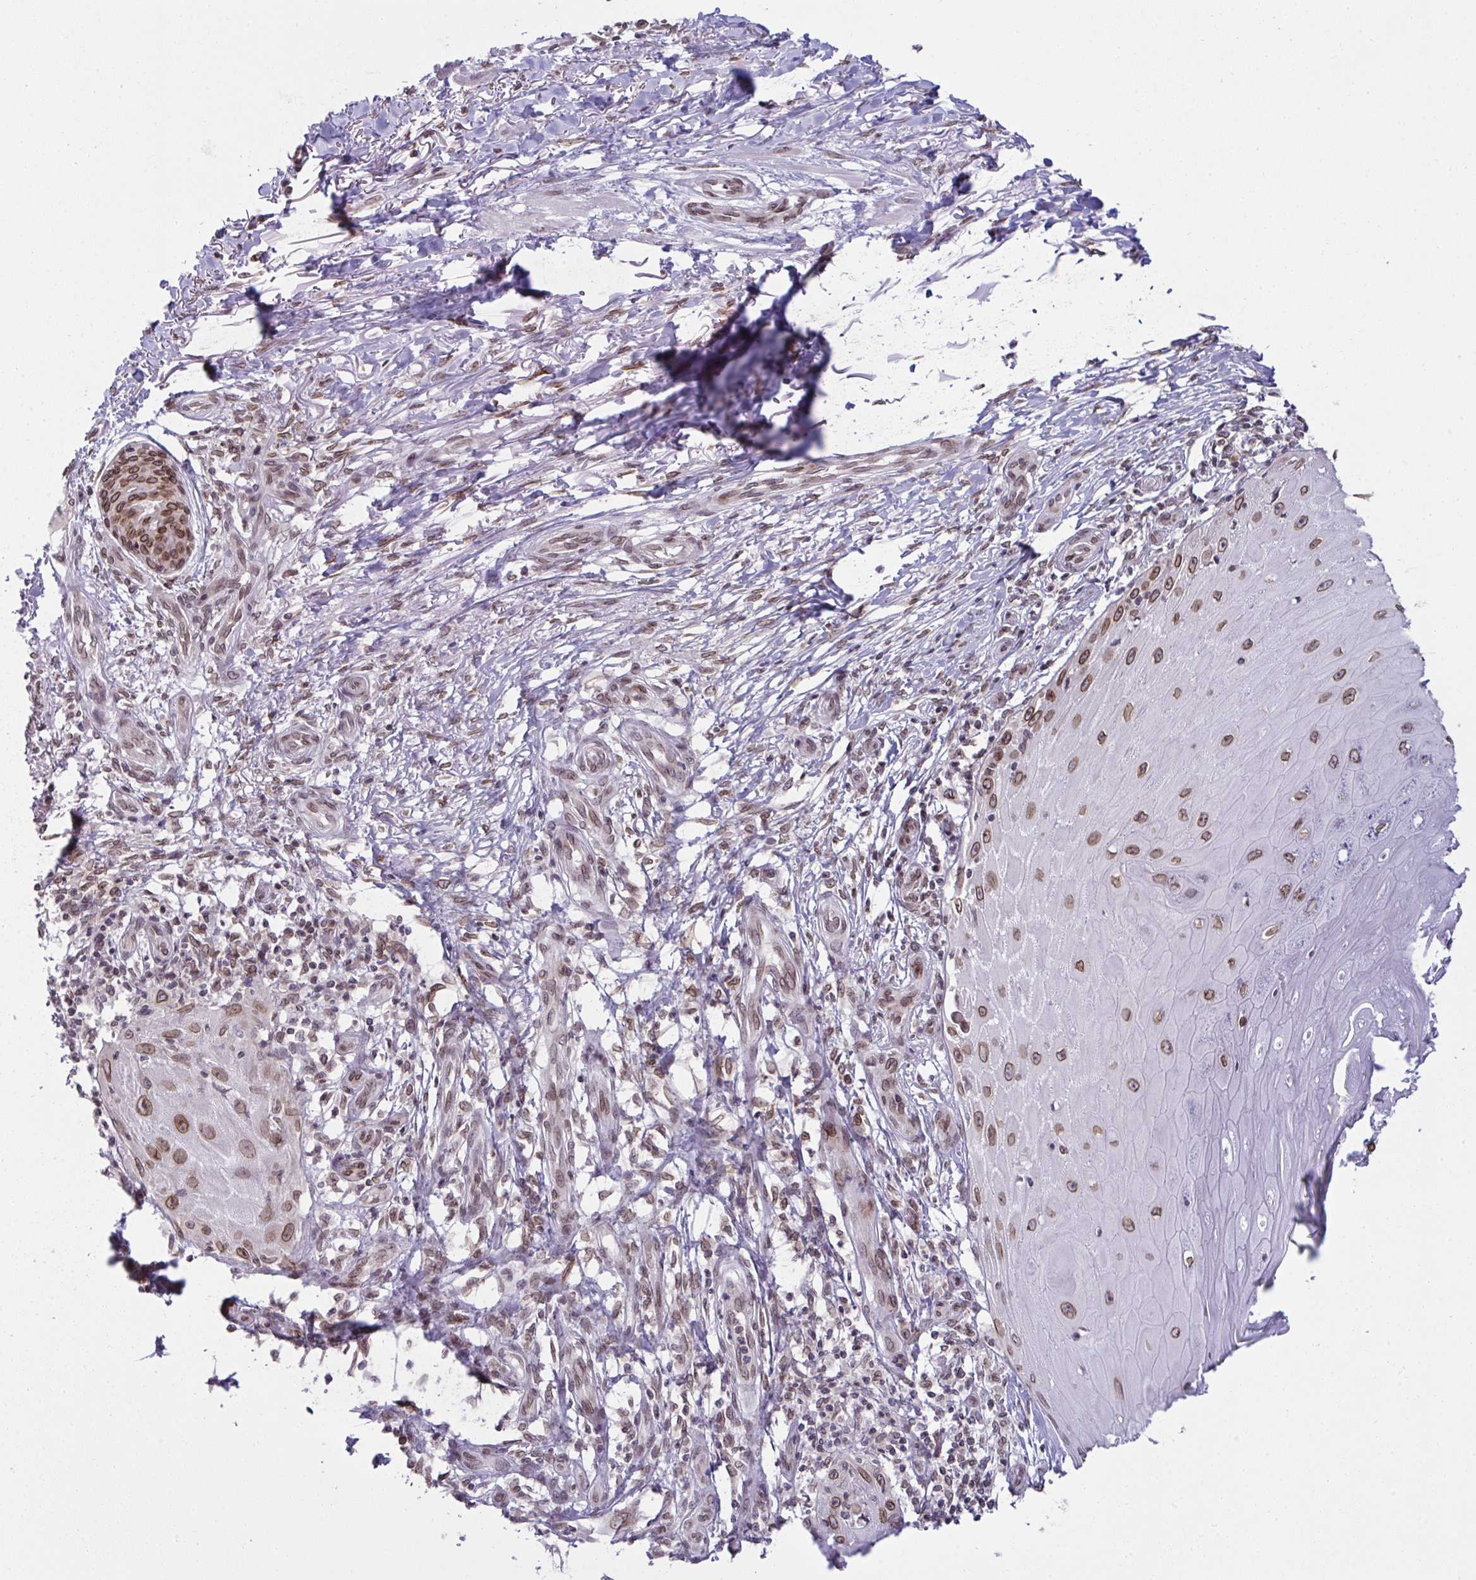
{"staining": {"intensity": "moderate", "quantity": ">75%", "location": "cytoplasmic/membranous,nuclear"}, "tissue": "skin cancer", "cell_type": "Tumor cells", "image_type": "cancer", "snomed": [{"axis": "morphology", "description": "Squamous cell carcinoma, NOS"}, {"axis": "topography", "description": "Skin"}], "caption": "Immunohistochemical staining of skin squamous cell carcinoma demonstrates medium levels of moderate cytoplasmic/membranous and nuclear expression in about >75% of tumor cells.", "gene": "RANBP2", "patient": {"sex": "female", "age": 77}}